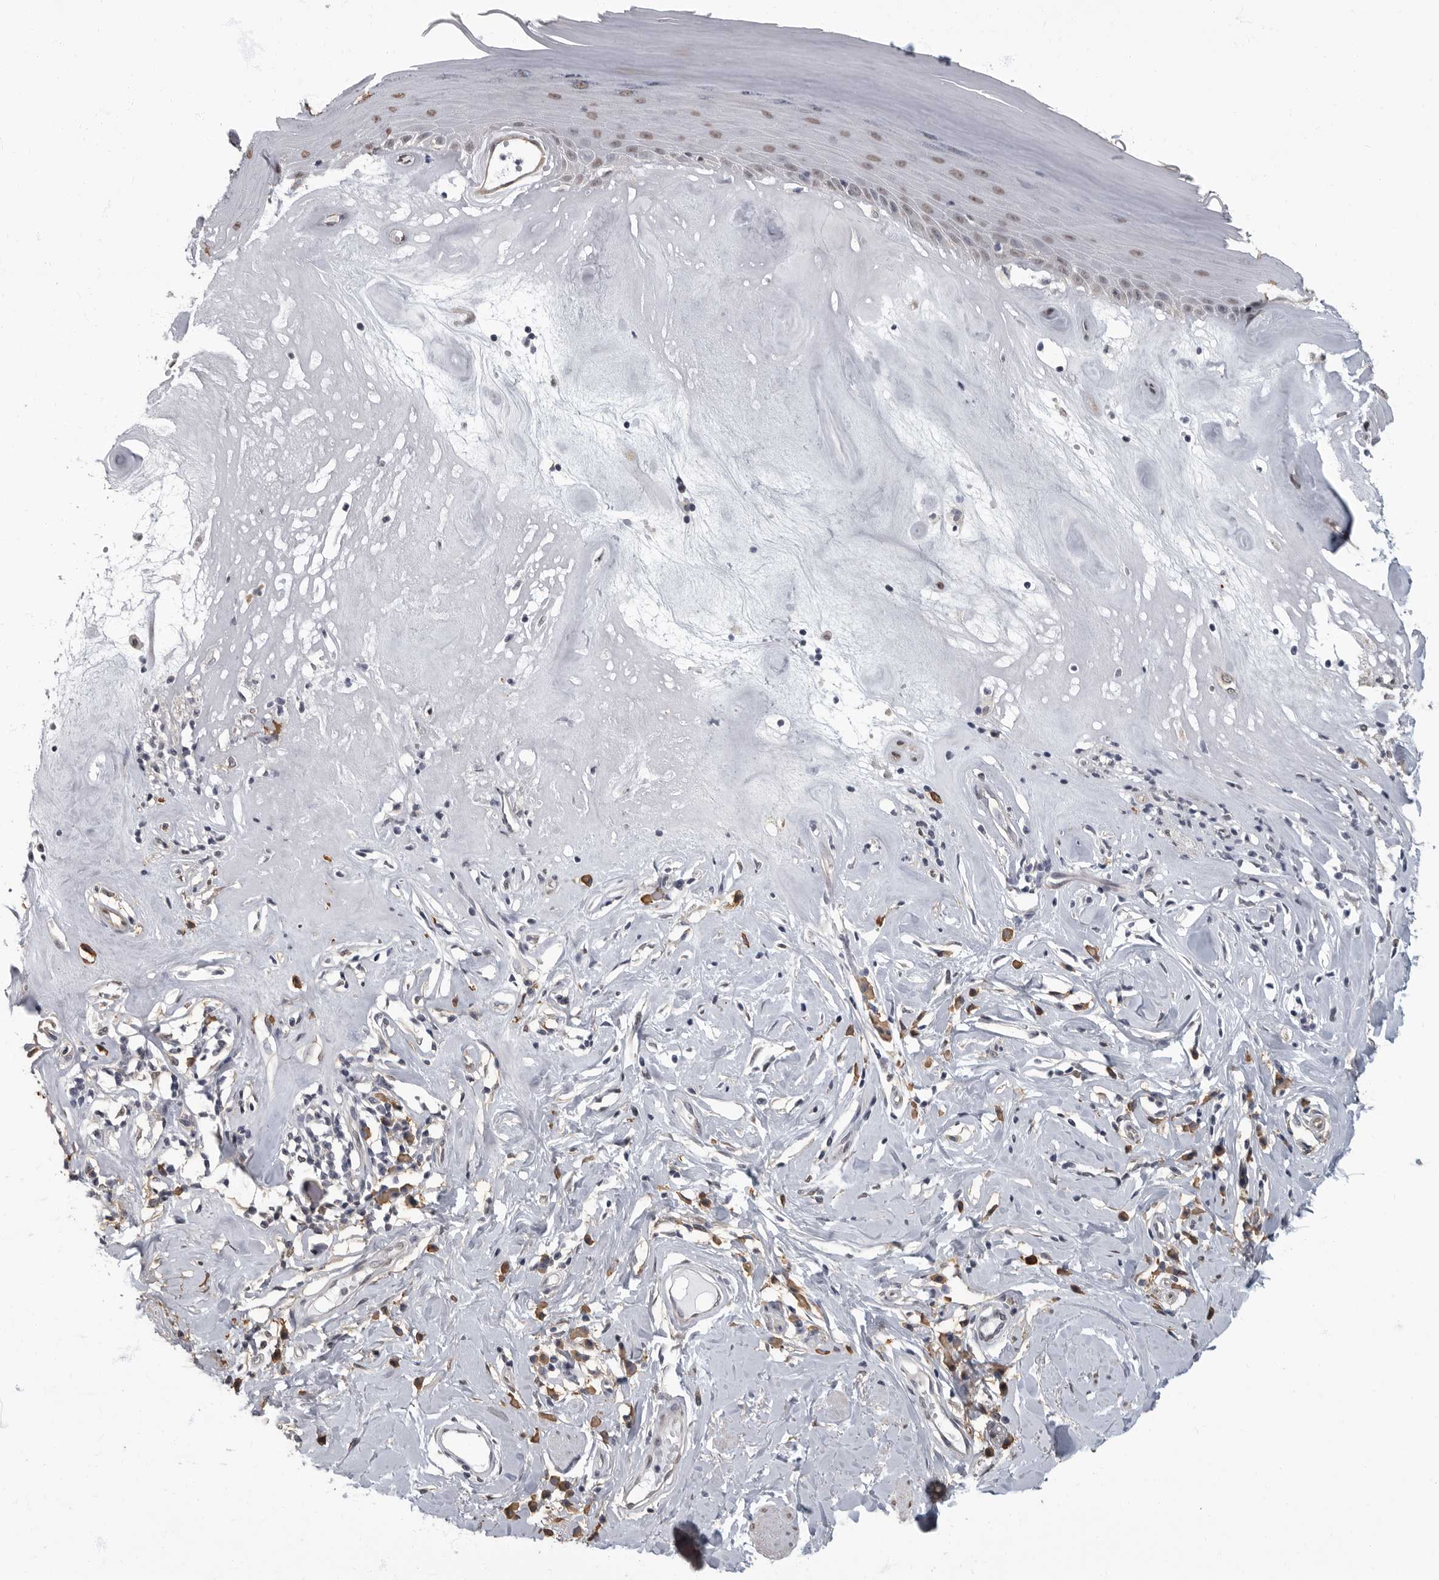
{"staining": {"intensity": "weak", "quantity": "25%-75%", "location": "nuclear"}, "tissue": "skin", "cell_type": "Epidermal cells", "image_type": "normal", "snomed": [{"axis": "morphology", "description": "Normal tissue, NOS"}, {"axis": "morphology", "description": "Inflammation, NOS"}, {"axis": "topography", "description": "Vulva"}], "caption": "Unremarkable skin exhibits weak nuclear positivity in approximately 25%-75% of epidermal cells.", "gene": "ARHGEF10", "patient": {"sex": "female", "age": 84}}